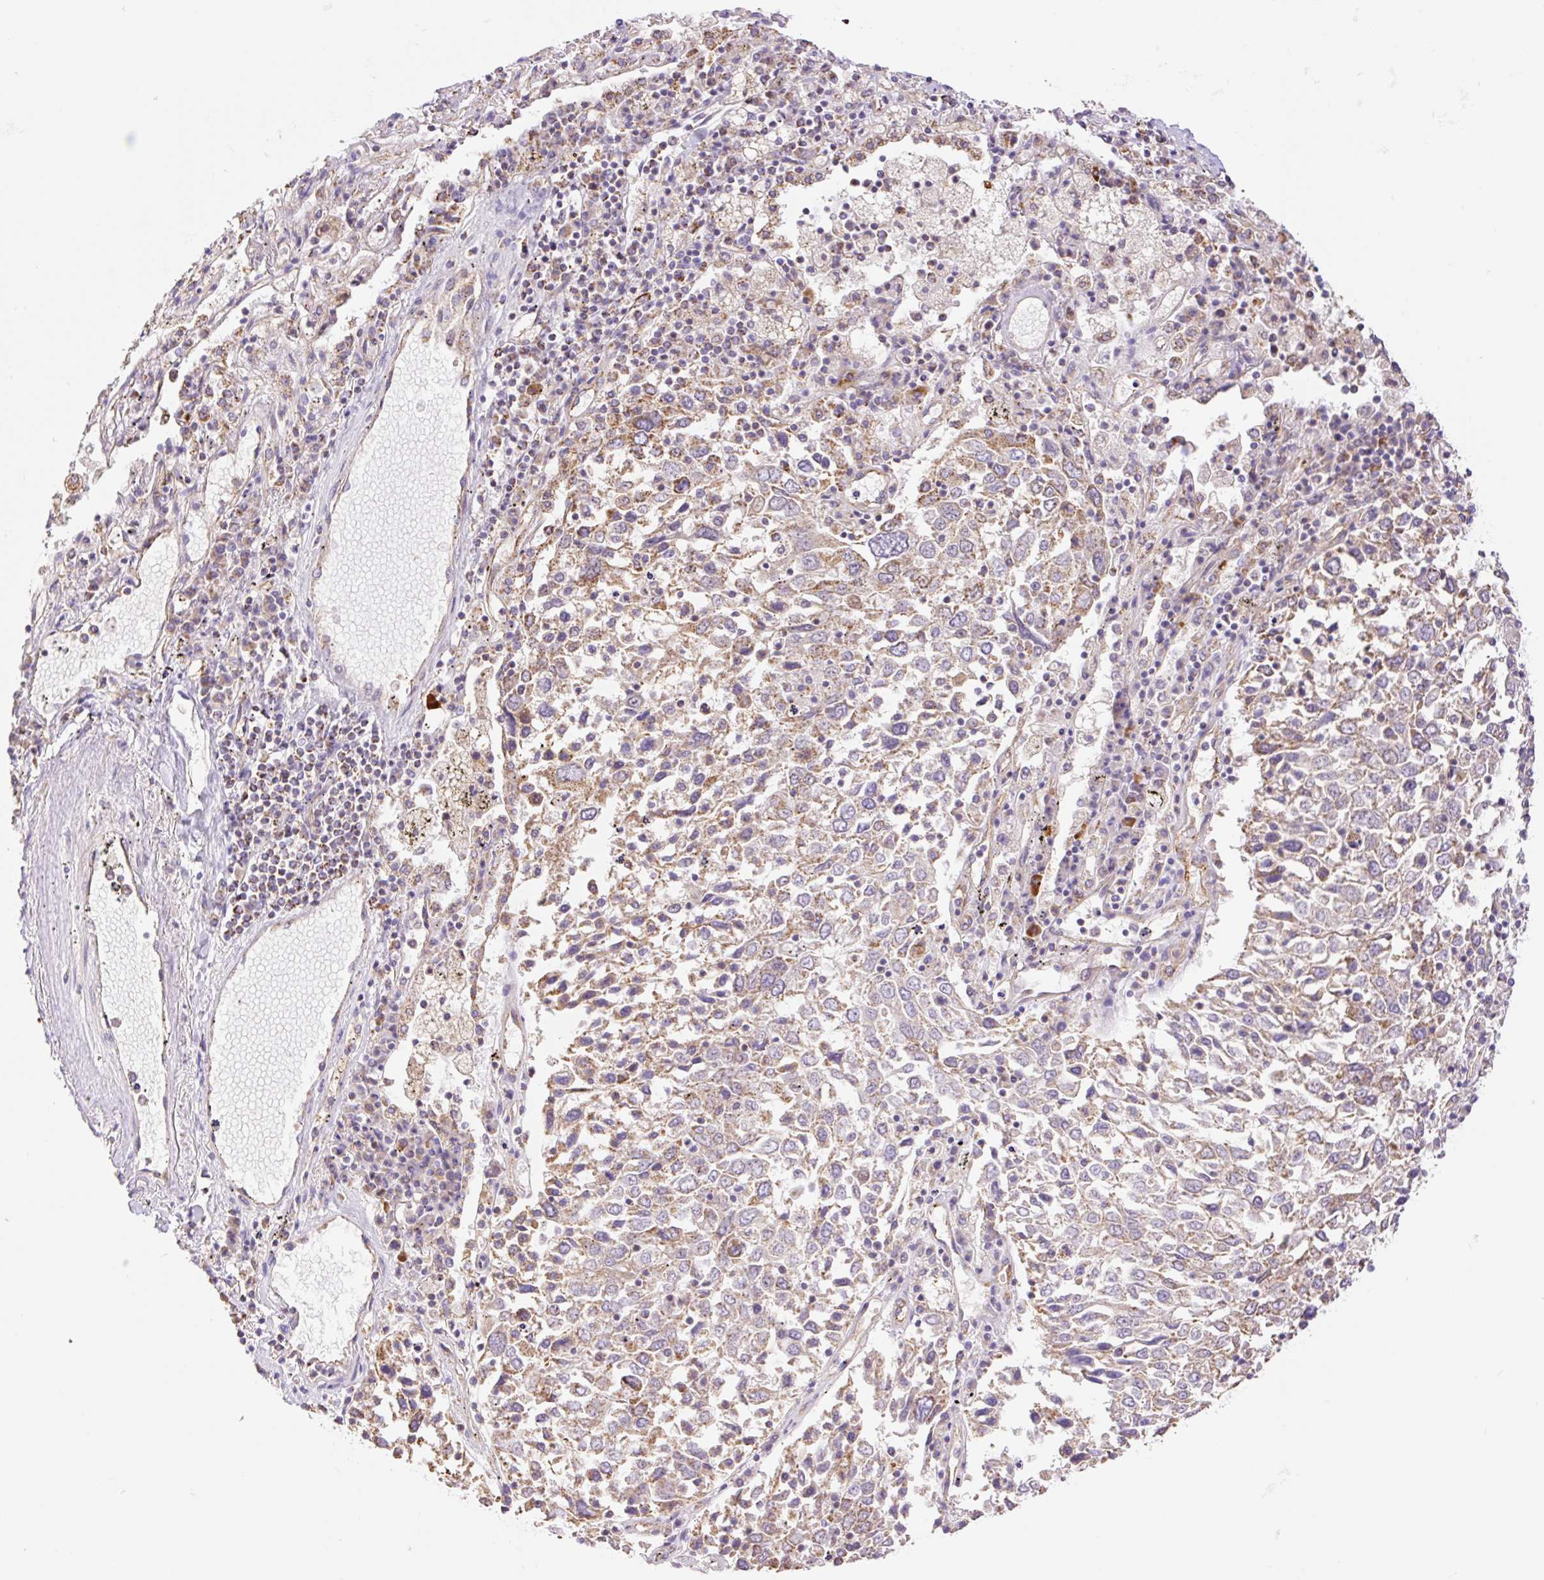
{"staining": {"intensity": "moderate", "quantity": "25%-75%", "location": "cytoplasmic/membranous"}, "tissue": "lung cancer", "cell_type": "Tumor cells", "image_type": "cancer", "snomed": [{"axis": "morphology", "description": "Squamous cell carcinoma, NOS"}, {"axis": "topography", "description": "Lung"}], "caption": "Immunohistochemical staining of lung squamous cell carcinoma displays moderate cytoplasmic/membranous protein expression in approximately 25%-75% of tumor cells.", "gene": "ESAM", "patient": {"sex": "male", "age": 65}}